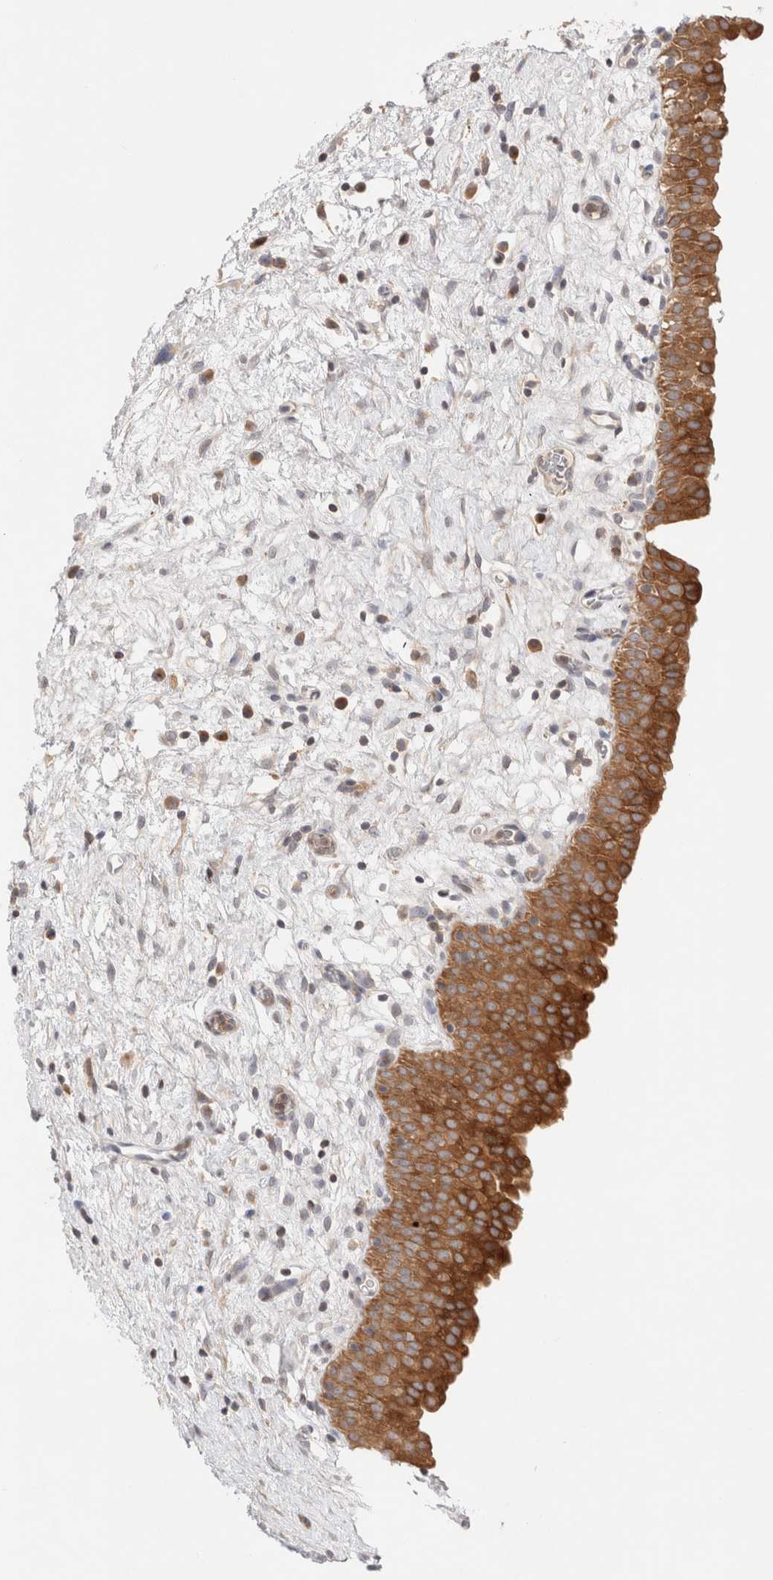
{"staining": {"intensity": "strong", "quantity": ">75%", "location": "cytoplasmic/membranous"}, "tissue": "urinary bladder", "cell_type": "Urothelial cells", "image_type": "normal", "snomed": [{"axis": "morphology", "description": "Normal tissue, NOS"}, {"axis": "topography", "description": "Urinary bladder"}], "caption": "Protein expression analysis of normal urinary bladder demonstrates strong cytoplasmic/membranous positivity in approximately >75% of urothelial cells.", "gene": "KLHL14", "patient": {"sex": "male", "age": 82}}